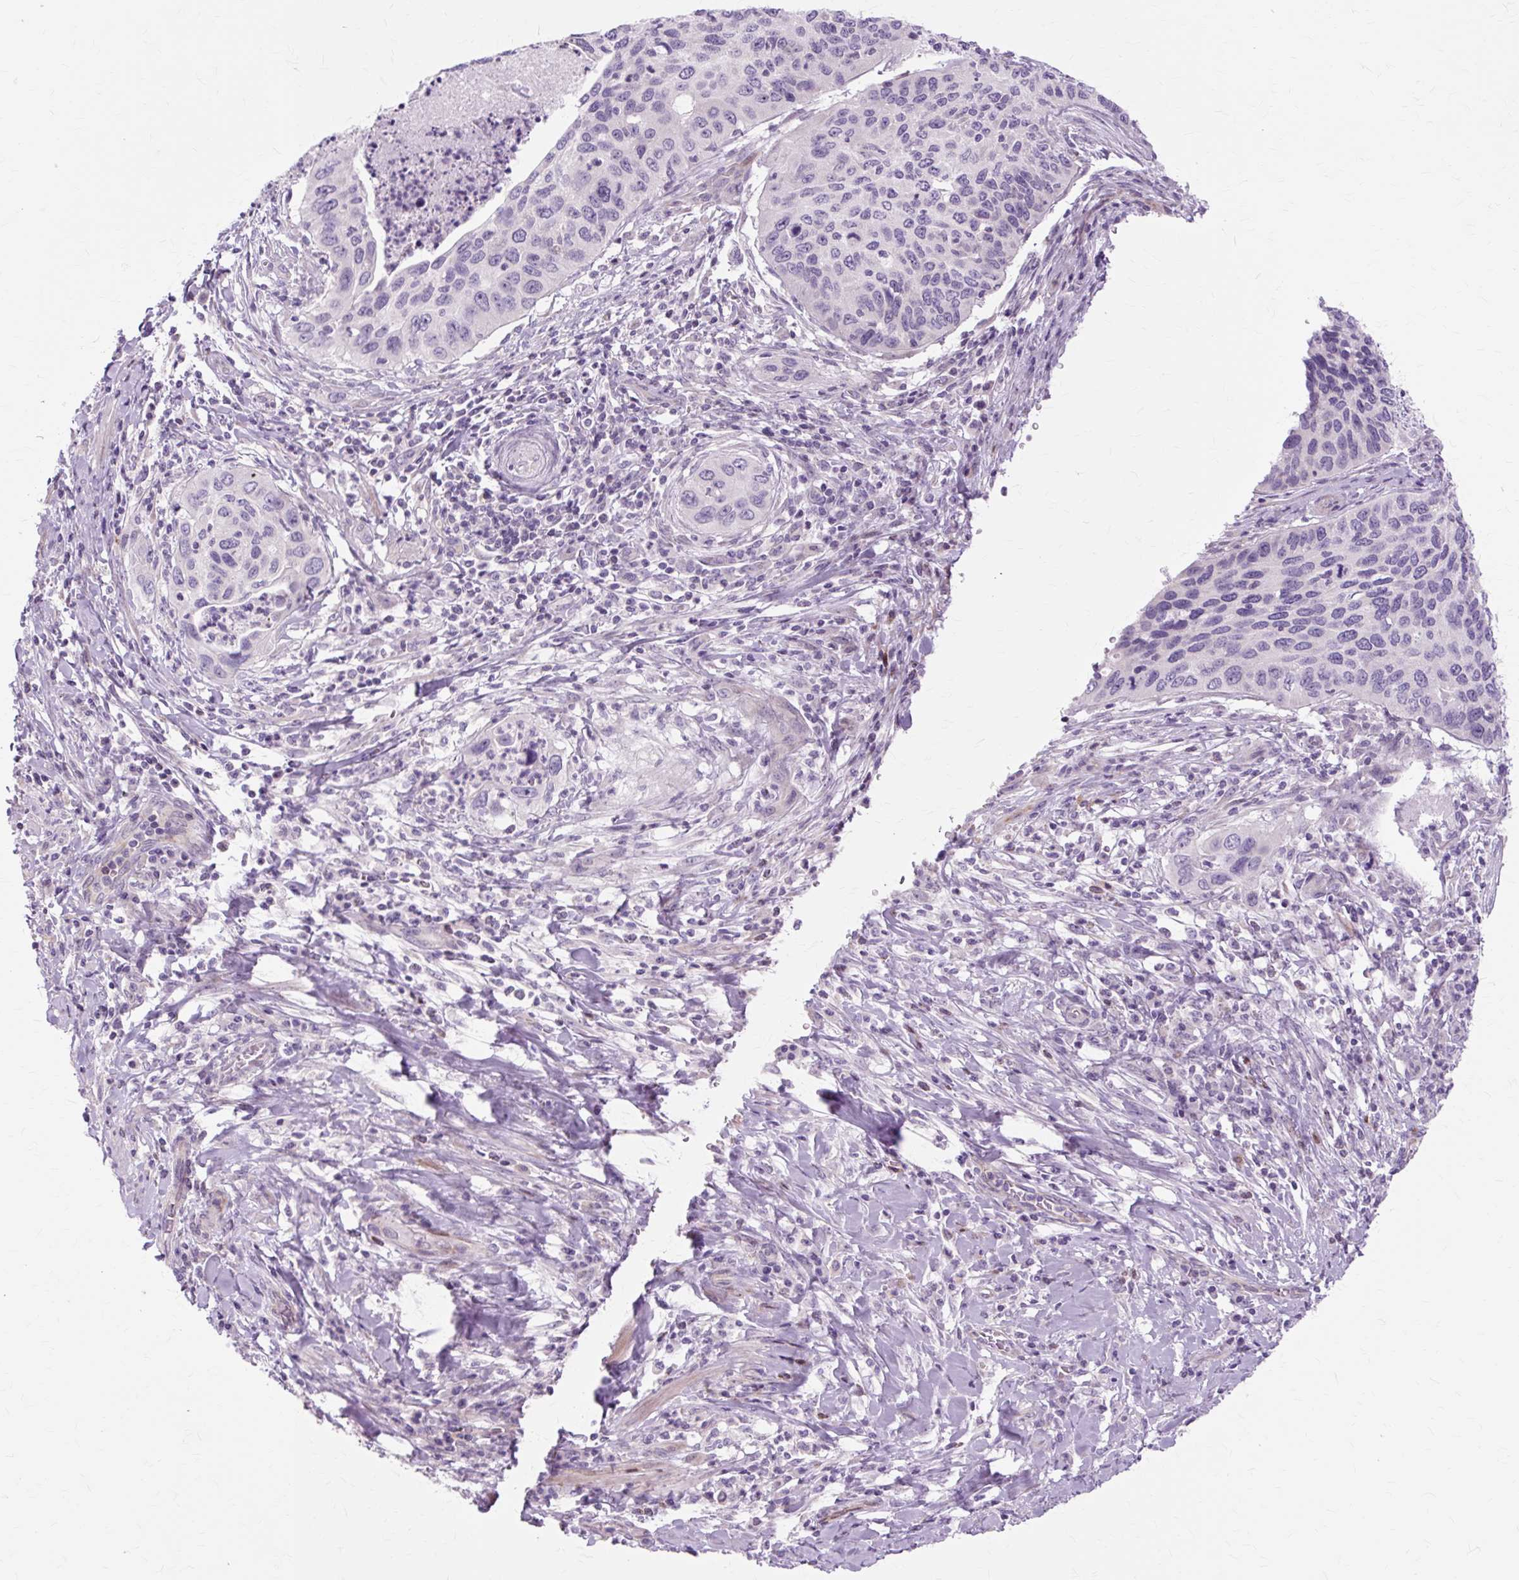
{"staining": {"intensity": "negative", "quantity": "none", "location": "none"}, "tissue": "cervical cancer", "cell_type": "Tumor cells", "image_type": "cancer", "snomed": [{"axis": "morphology", "description": "Squamous cell carcinoma, NOS"}, {"axis": "topography", "description": "Cervix"}], "caption": "IHC image of neoplastic tissue: squamous cell carcinoma (cervical) stained with DAB (3,3'-diaminobenzidine) shows no significant protein staining in tumor cells. Brightfield microscopy of IHC stained with DAB (brown) and hematoxylin (blue), captured at high magnification.", "gene": "ZNF35", "patient": {"sex": "female", "age": 38}}